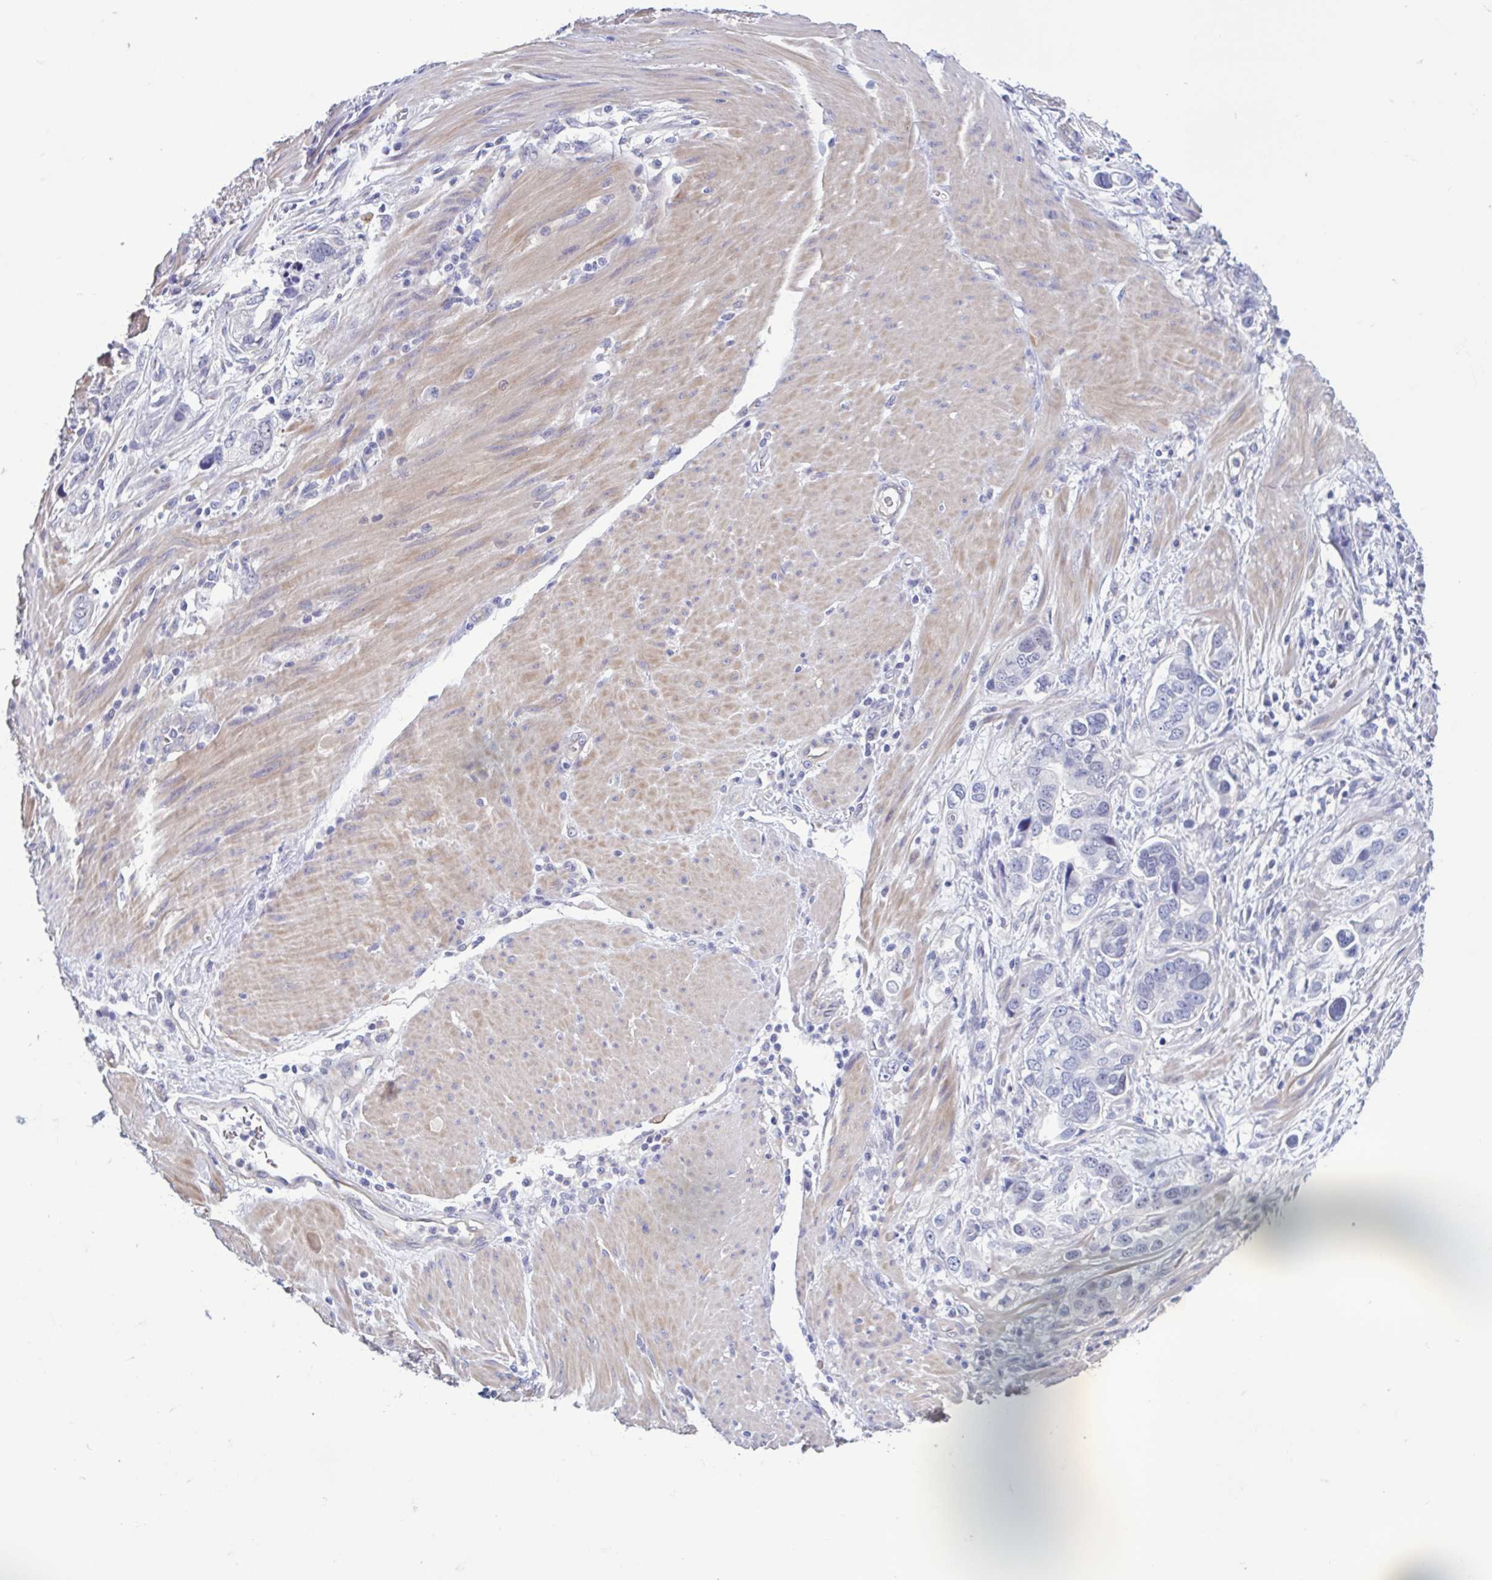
{"staining": {"intensity": "negative", "quantity": "none", "location": "none"}, "tissue": "stomach cancer", "cell_type": "Tumor cells", "image_type": "cancer", "snomed": [{"axis": "morphology", "description": "Adenocarcinoma, NOS"}, {"axis": "topography", "description": "Stomach, lower"}], "caption": "Stomach cancer stained for a protein using IHC exhibits no expression tumor cells.", "gene": "MORC4", "patient": {"sex": "female", "age": 93}}